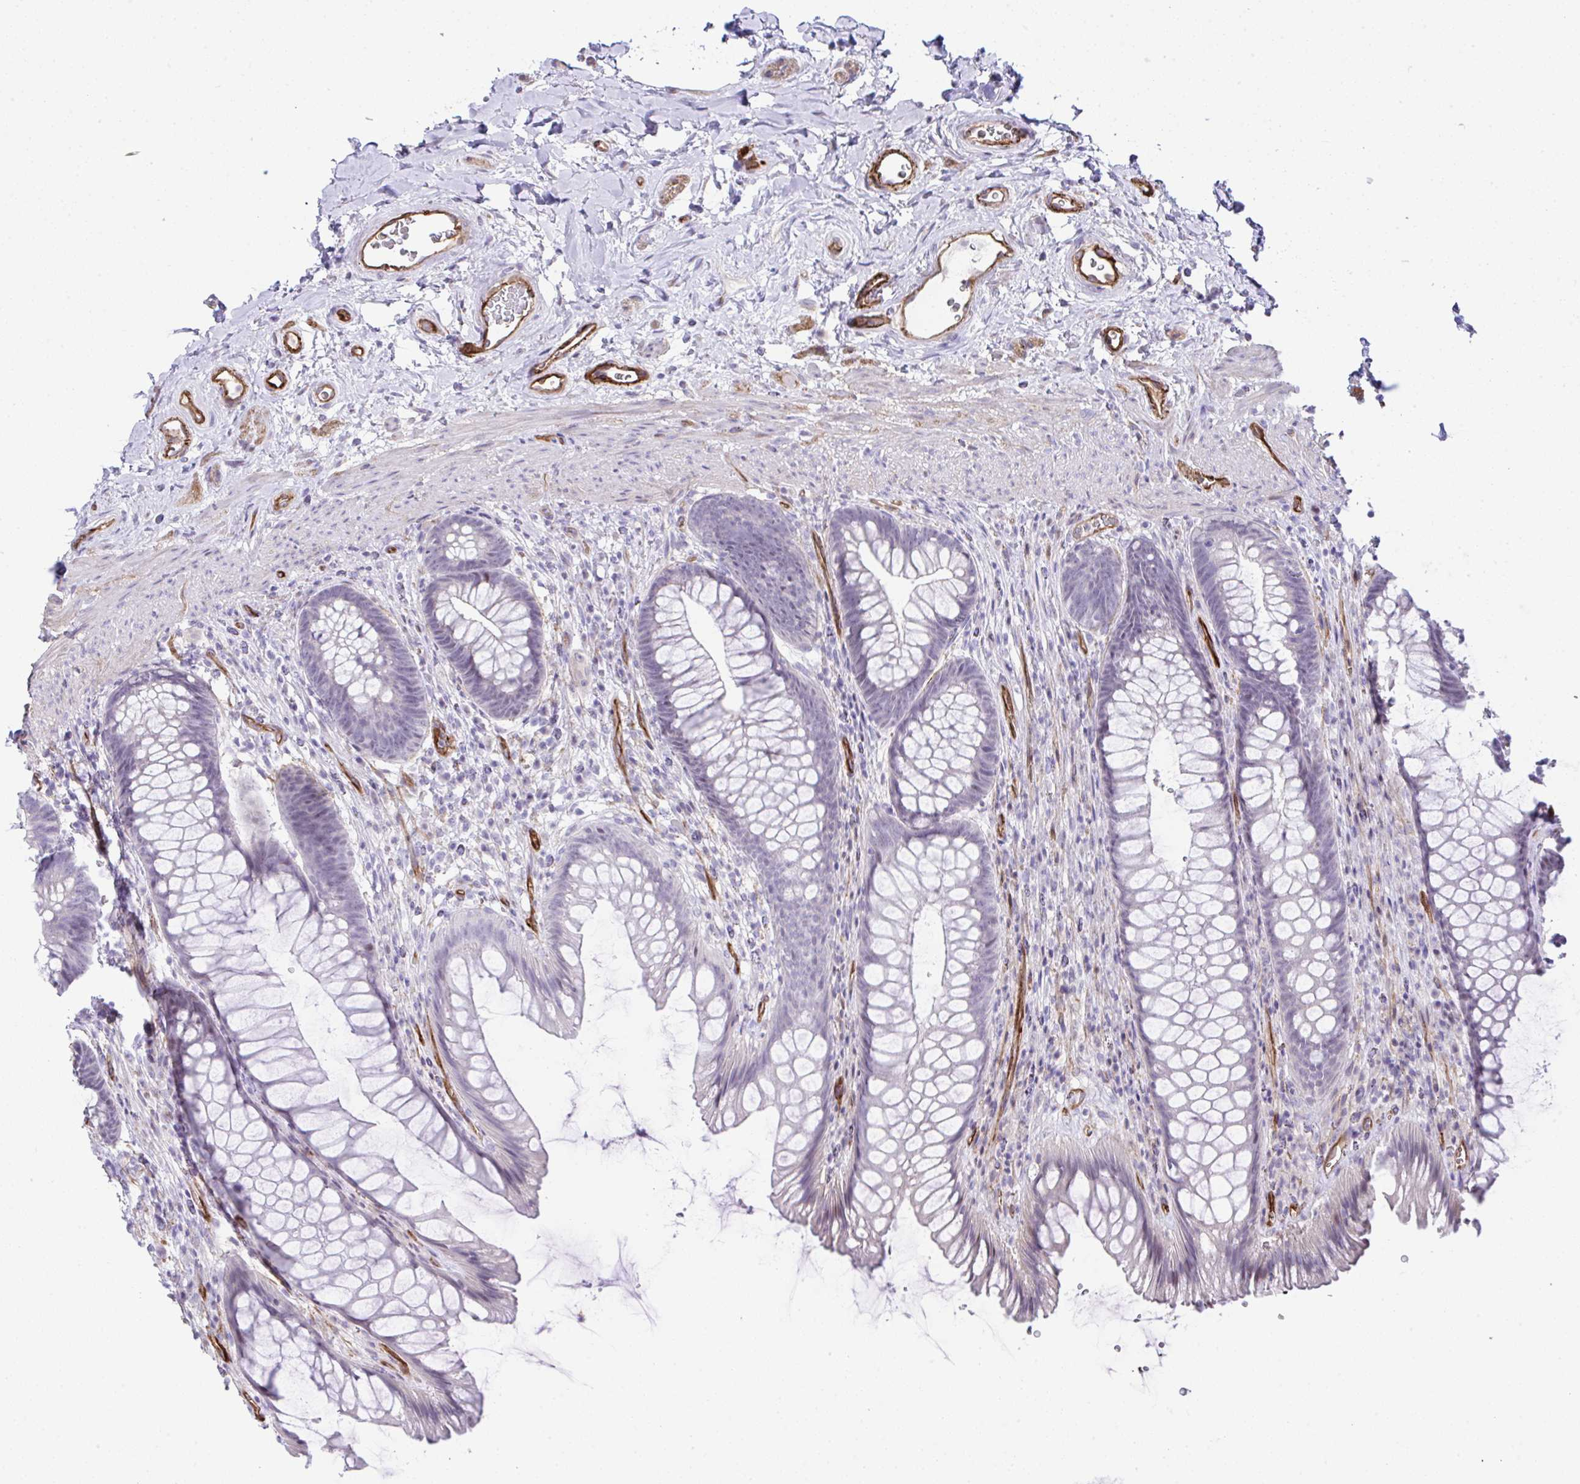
{"staining": {"intensity": "negative", "quantity": "none", "location": "none"}, "tissue": "rectum", "cell_type": "Glandular cells", "image_type": "normal", "snomed": [{"axis": "morphology", "description": "Normal tissue, NOS"}, {"axis": "topography", "description": "Rectum"}], "caption": "Immunohistochemical staining of benign rectum shows no significant expression in glandular cells.", "gene": "FBXO34", "patient": {"sex": "male", "age": 53}}